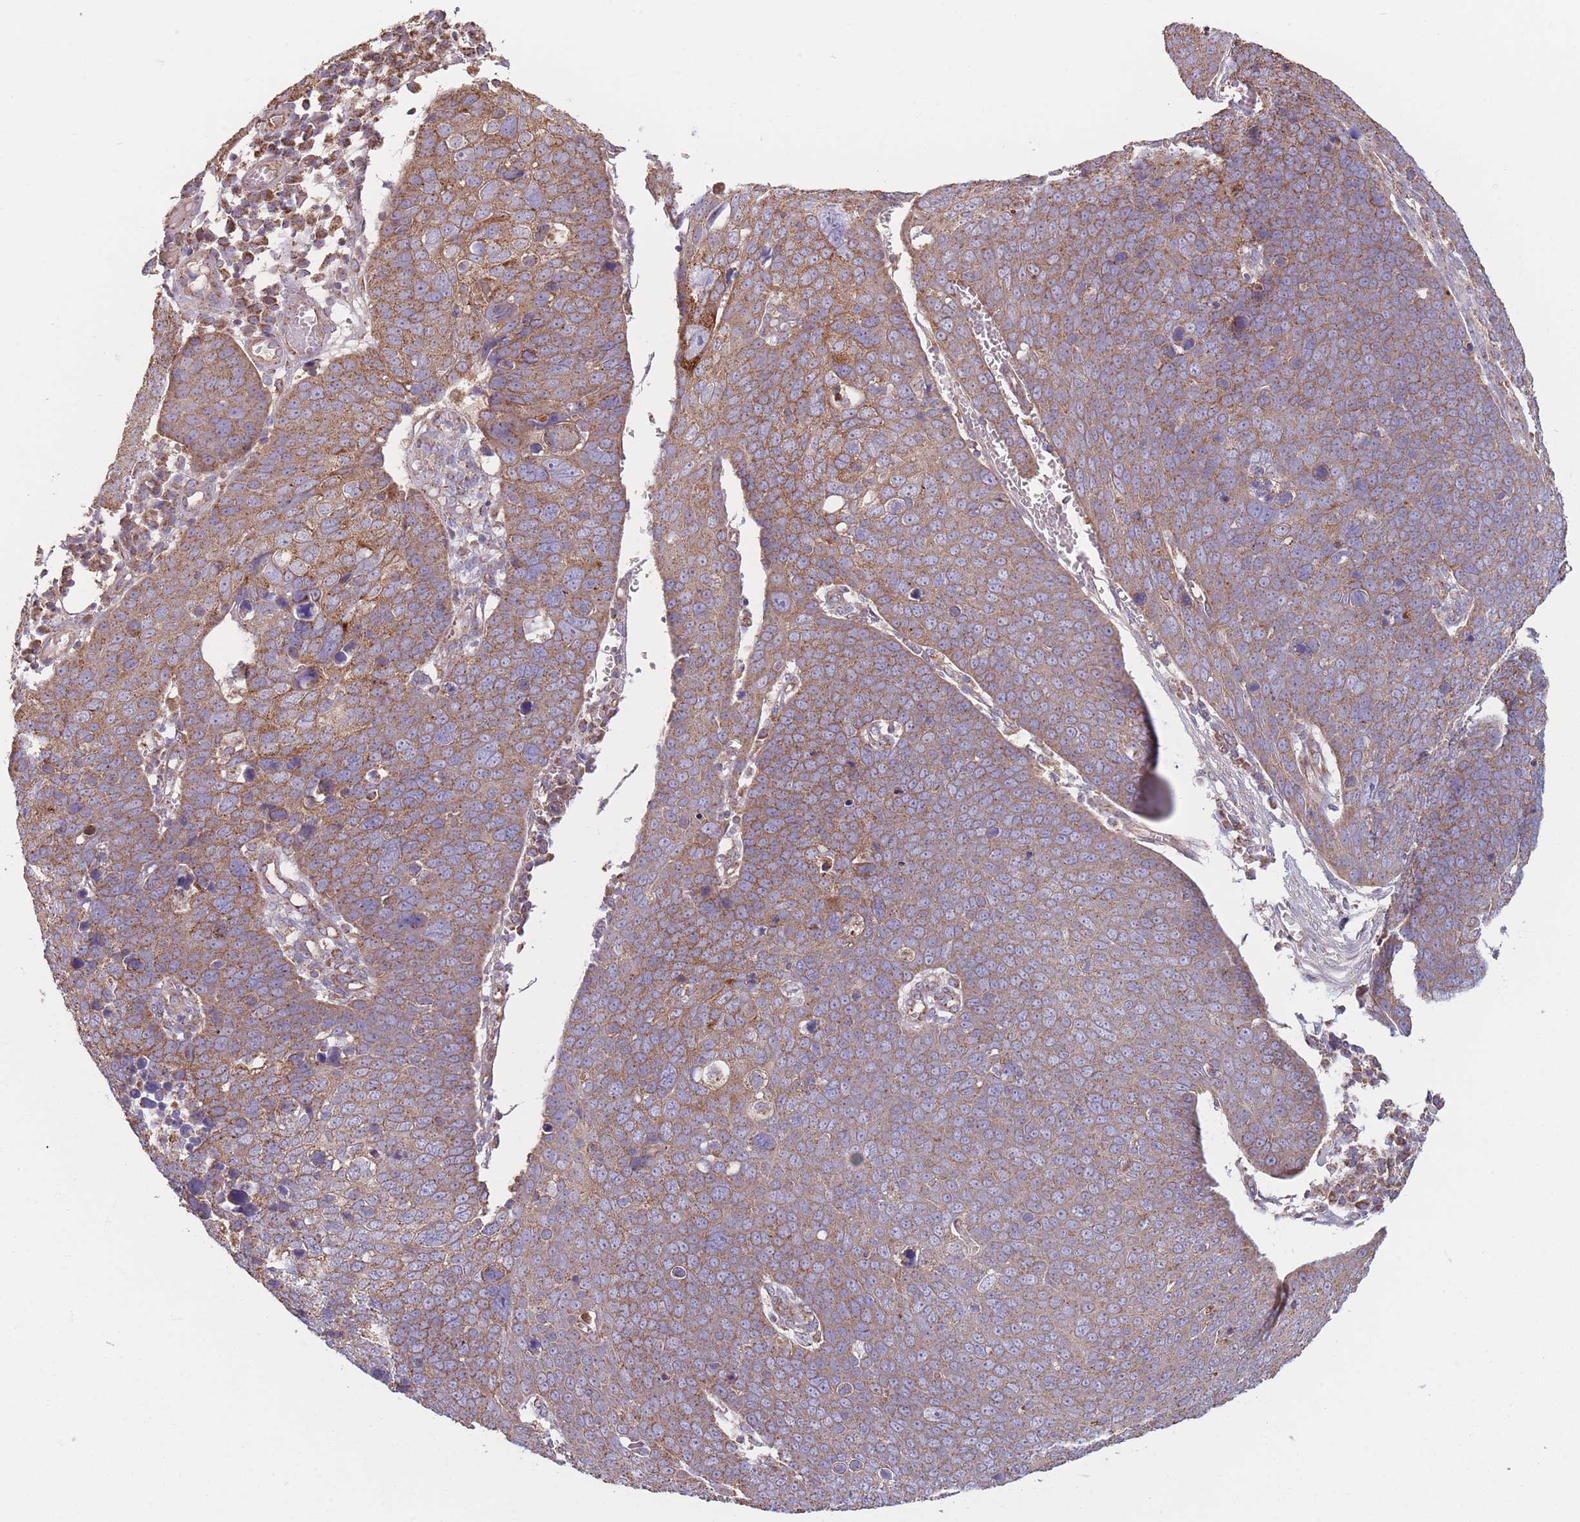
{"staining": {"intensity": "moderate", "quantity": ">75%", "location": "cytoplasmic/membranous"}, "tissue": "skin cancer", "cell_type": "Tumor cells", "image_type": "cancer", "snomed": [{"axis": "morphology", "description": "Squamous cell carcinoma, NOS"}, {"axis": "topography", "description": "Skin"}], "caption": "DAB immunohistochemical staining of skin cancer (squamous cell carcinoma) exhibits moderate cytoplasmic/membranous protein positivity in about >75% of tumor cells.", "gene": "KIF16B", "patient": {"sex": "male", "age": 71}}